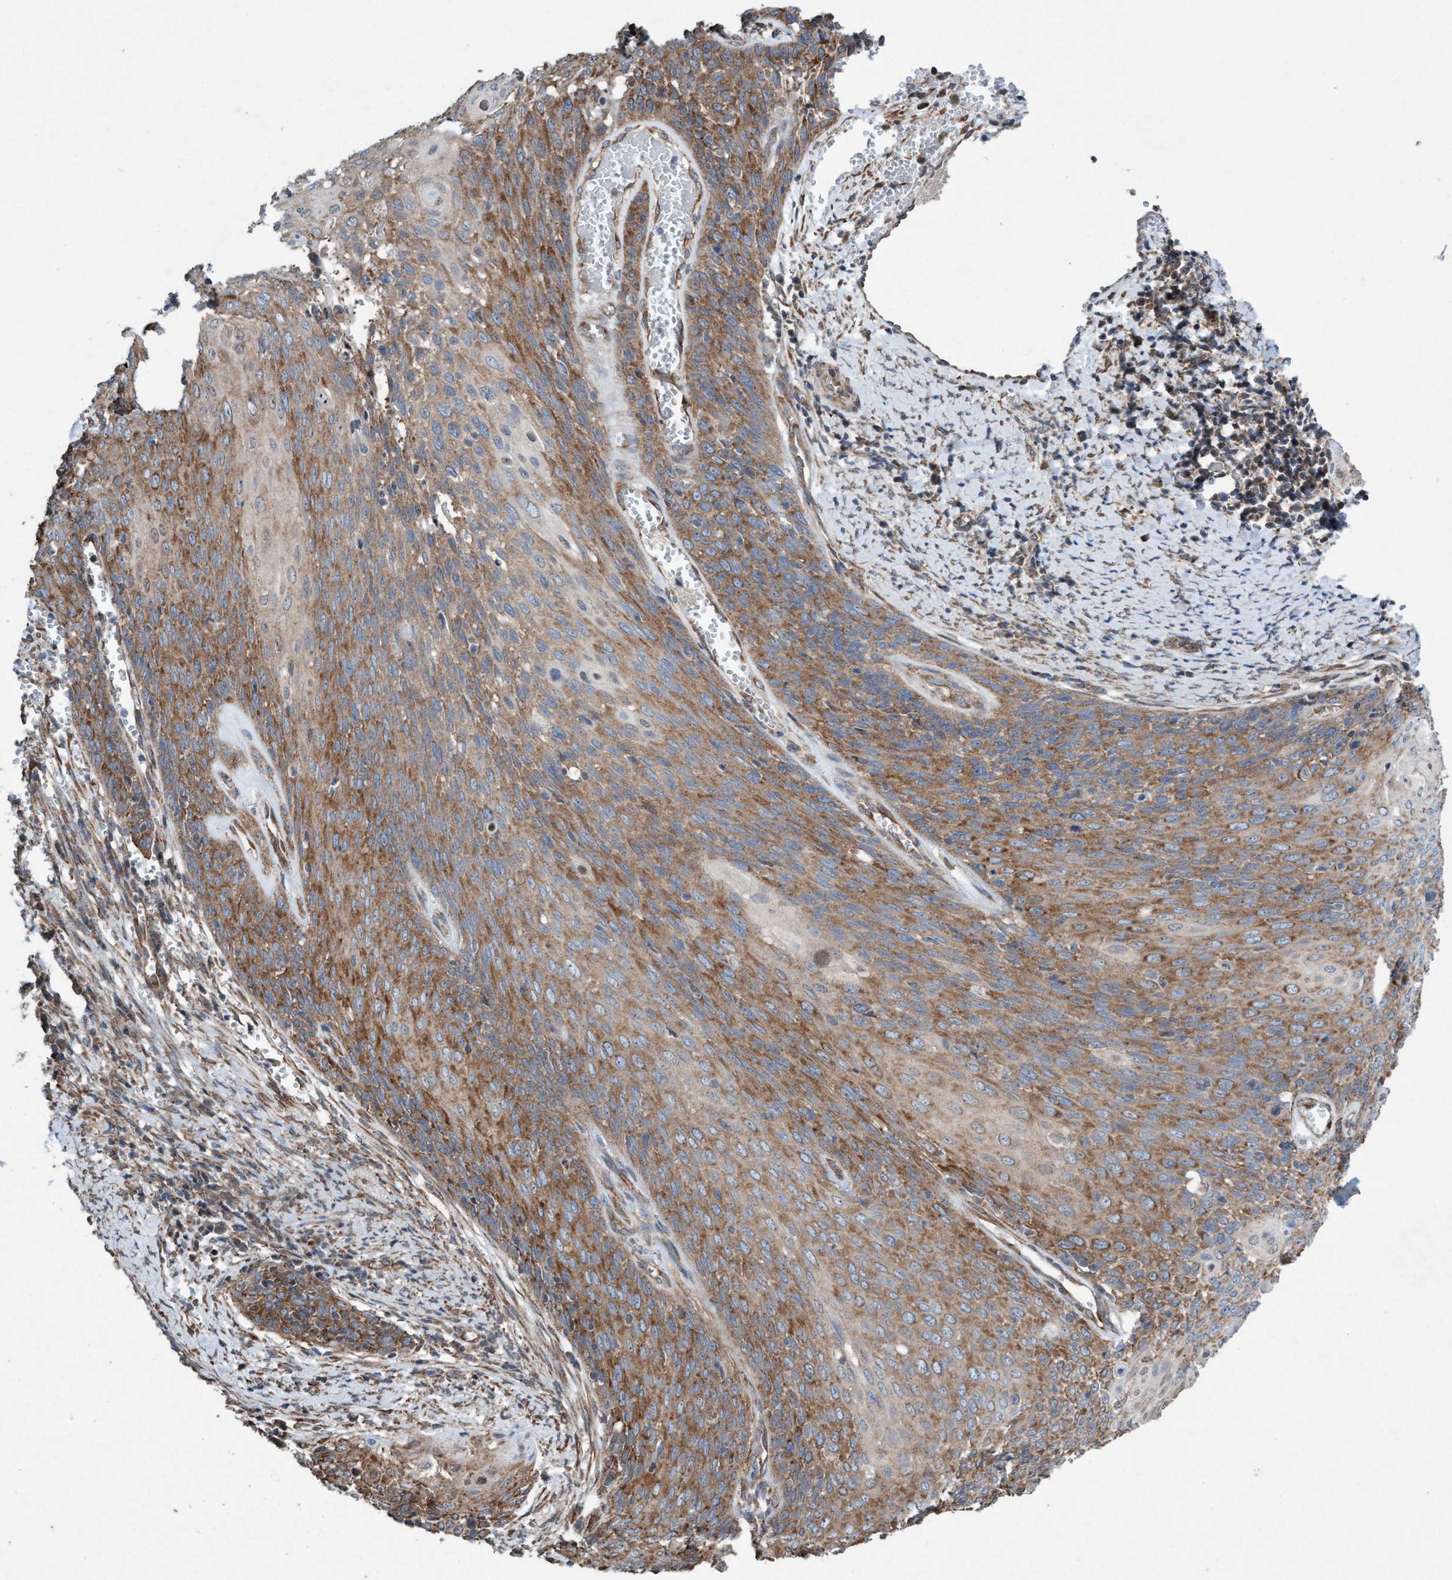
{"staining": {"intensity": "moderate", "quantity": ">75%", "location": "cytoplasmic/membranous"}, "tissue": "cervical cancer", "cell_type": "Tumor cells", "image_type": "cancer", "snomed": [{"axis": "morphology", "description": "Squamous cell carcinoma, NOS"}, {"axis": "topography", "description": "Cervix"}], "caption": "DAB immunohistochemical staining of cervical cancer (squamous cell carcinoma) displays moderate cytoplasmic/membranous protein expression in approximately >75% of tumor cells.", "gene": "METAP2", "patient": {"sex": "female", "age": 39}}